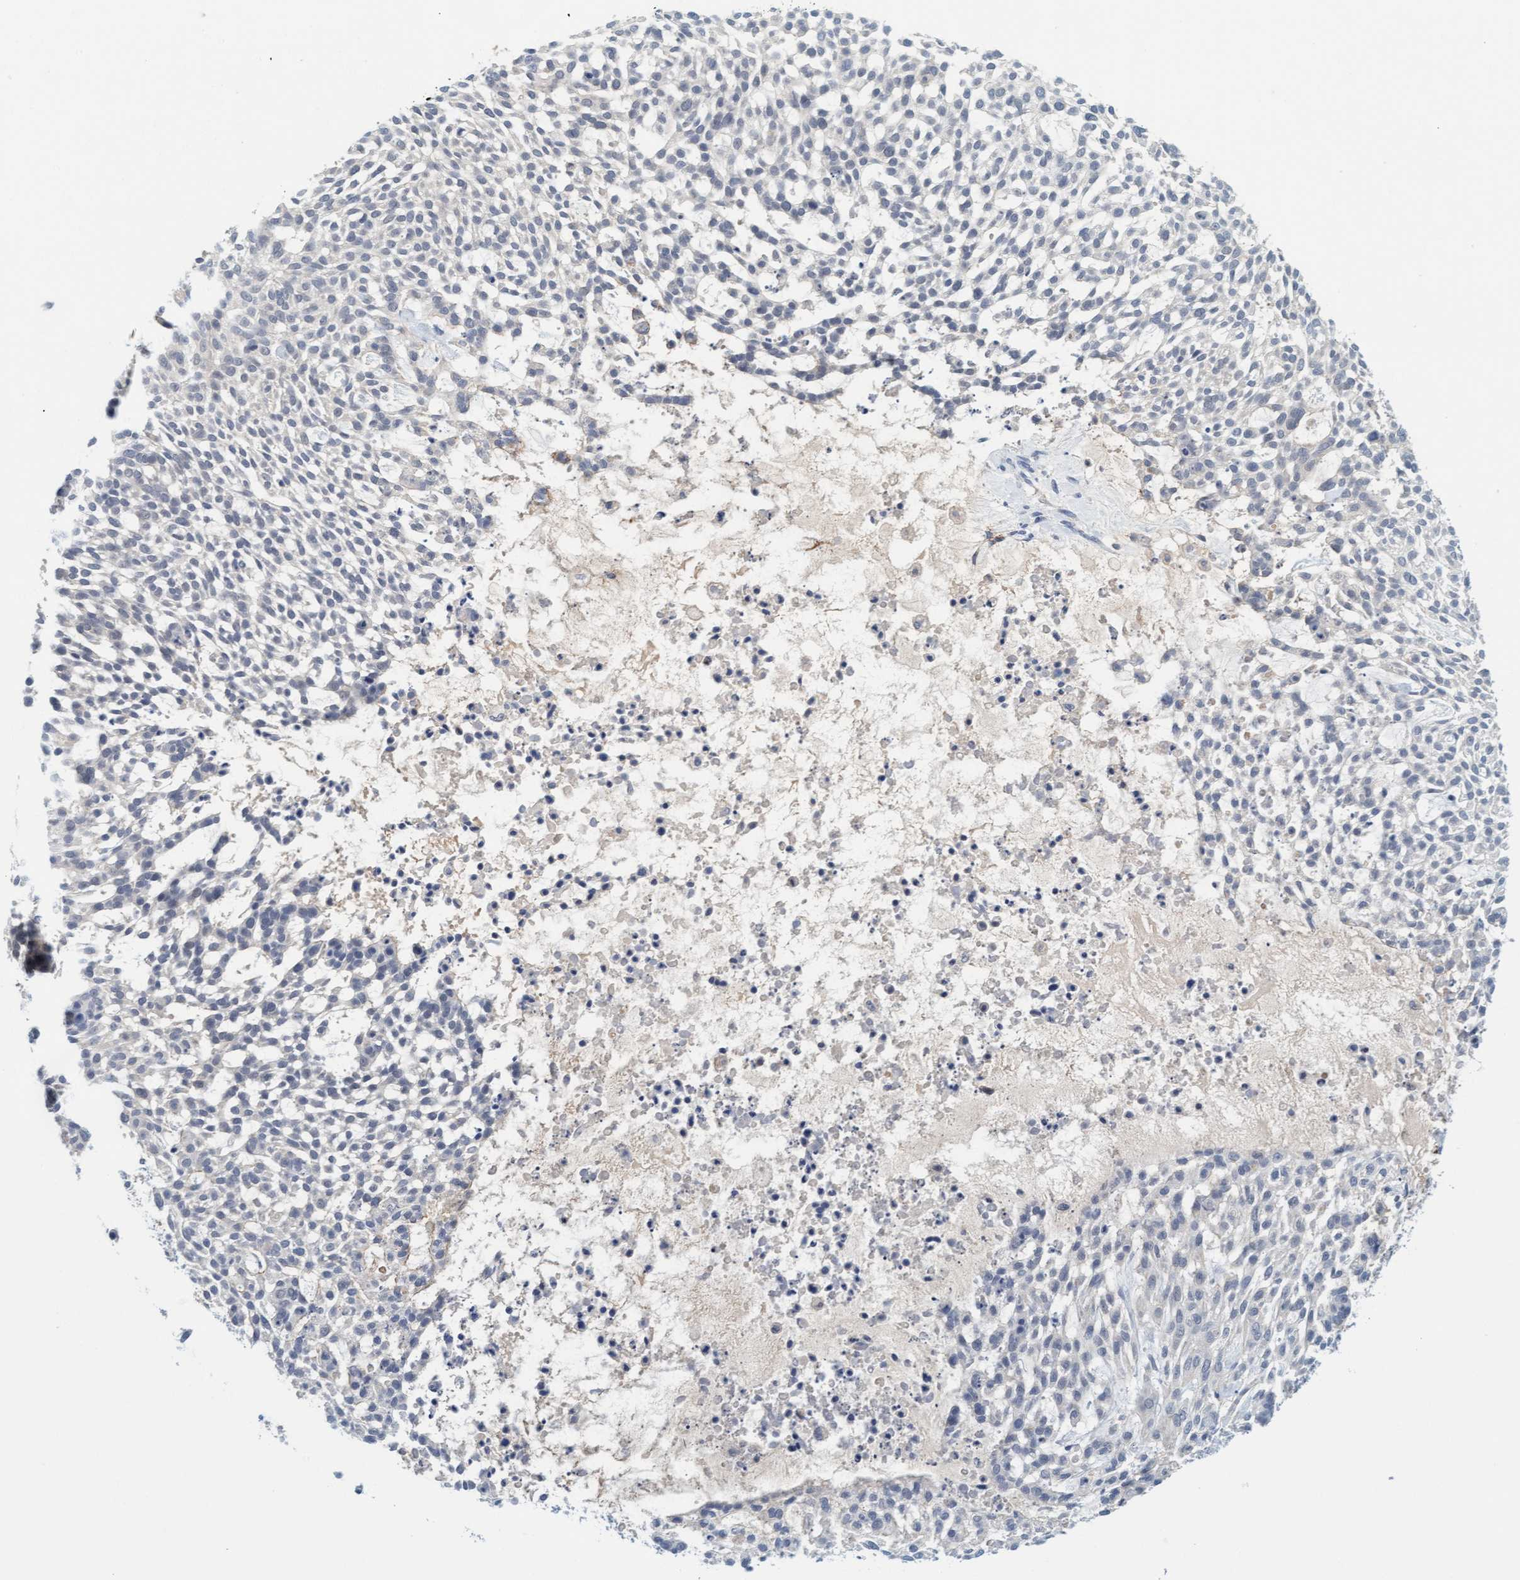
{"staining": {"intensity": "negative", "quantity": "none", "location": "none"}, "tissue": "skin cancer", "cell_type": "Tumor cells", "image_type": "cancer", "snomed": [{"axis": "morphology", "description": "Basal cell carcinoma"}, {"axis": "topography", "description": "Skin"}], "caption": "High magnification brightfield microscopy of skin cancer stained with DAB (brown) and counterstained with hematoxylin (blue): tumor cells show no significant expression. (IHC, brightfield microscopy, high magnification).", "gene": "TSTD2", "patient": {"sex": "female", "age": 64}}